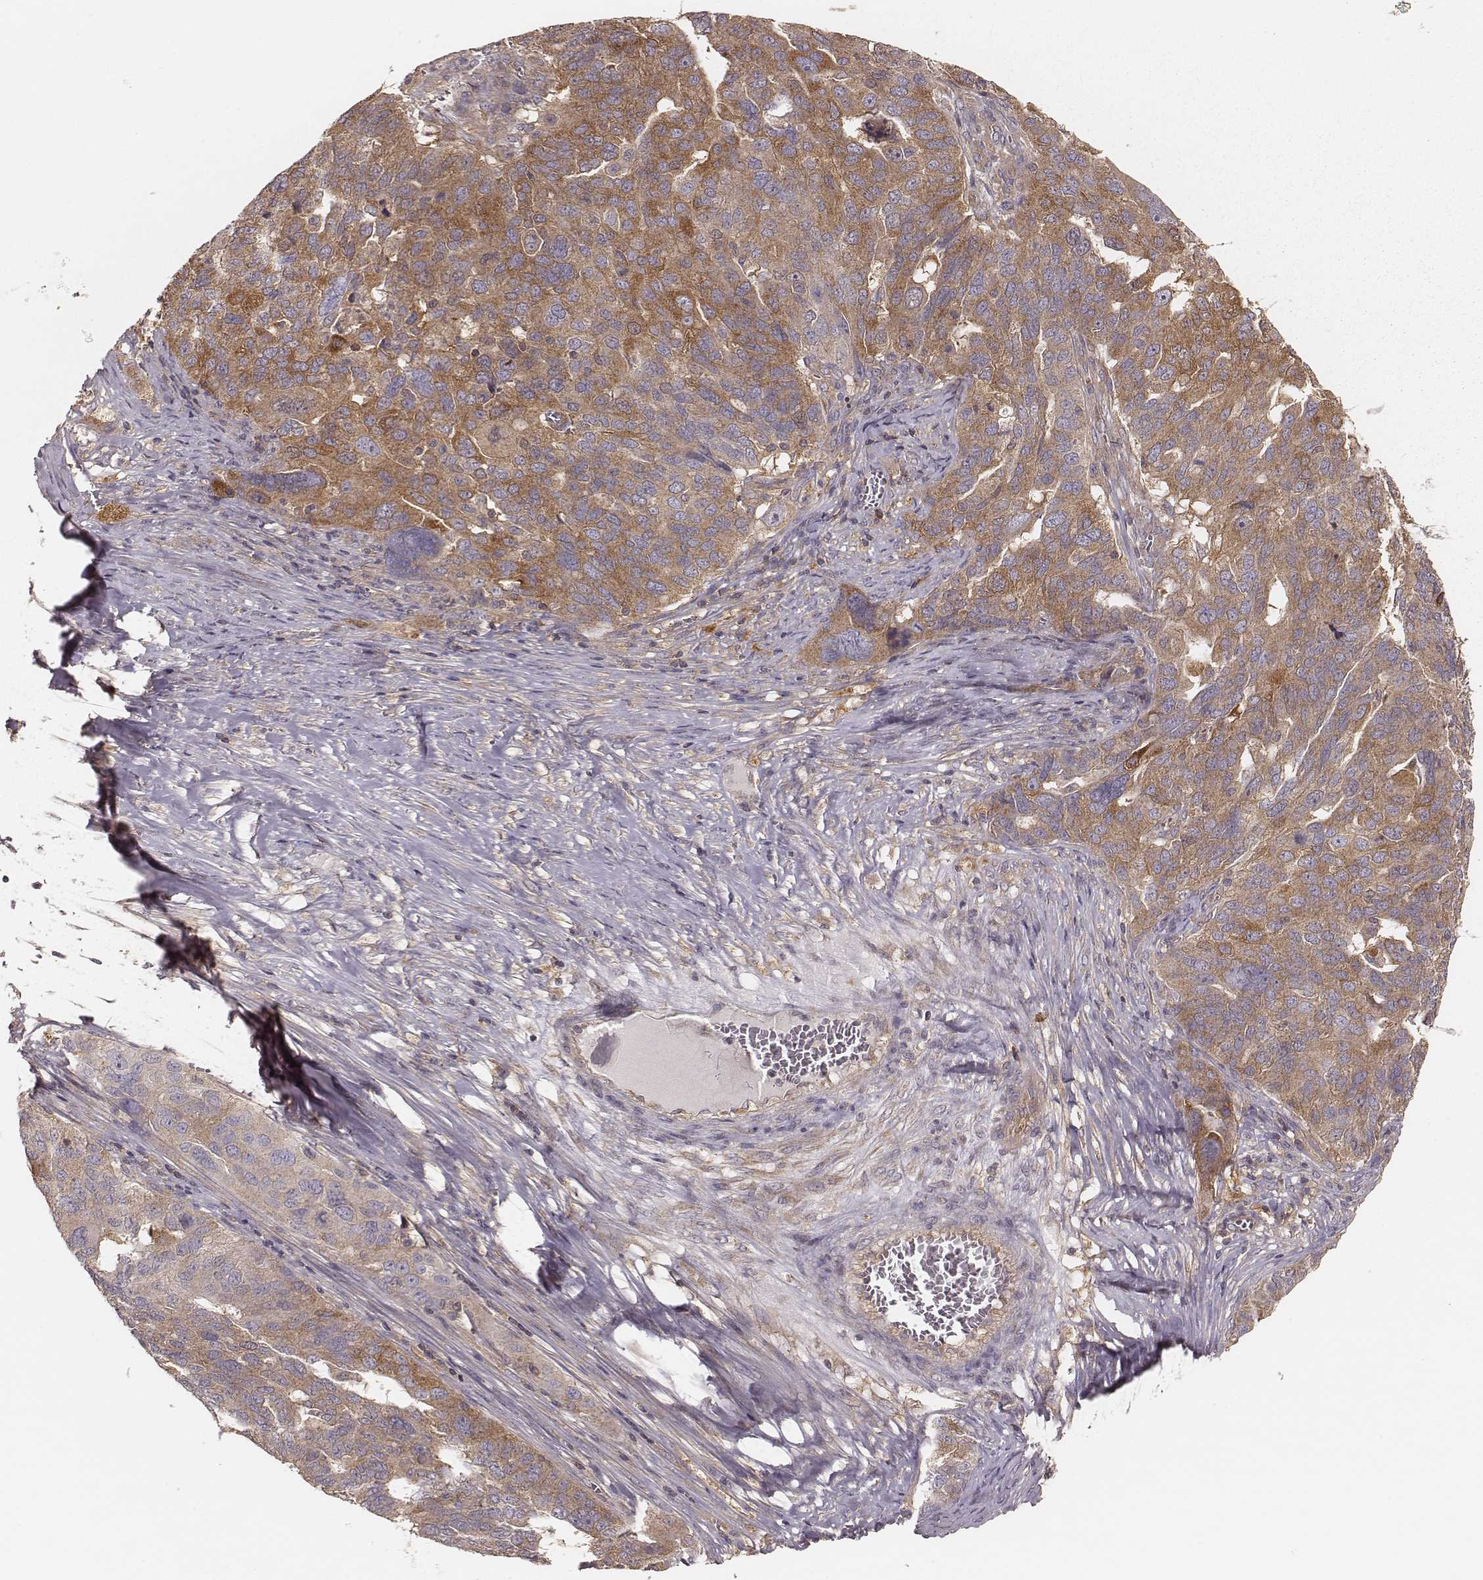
{"staining": {"intensity": "moderate", "quantity": ">75%", "location": "cytoplasmic/membranous"}, "tissue": "ovarian cancer", "cell_type": "Tumor cells", "image_type": "cancer", "snomed": [{"axis": "morphology", "description": "Carcinoma, endometroid"}, {"axis": "topography", "description": "Soft tissue"}, {"axis": "topography", "description": "Ovary"}], "caption": "Immunohistochemistry (IHC) of human endometroid carcinoma (ovarian) shows medium levels of moderate cytoplasmic/membranous positivity in approximately >75% of tumor cells.", "gene": "CARS1", "patient": {"sex": "female", "age": 52}}